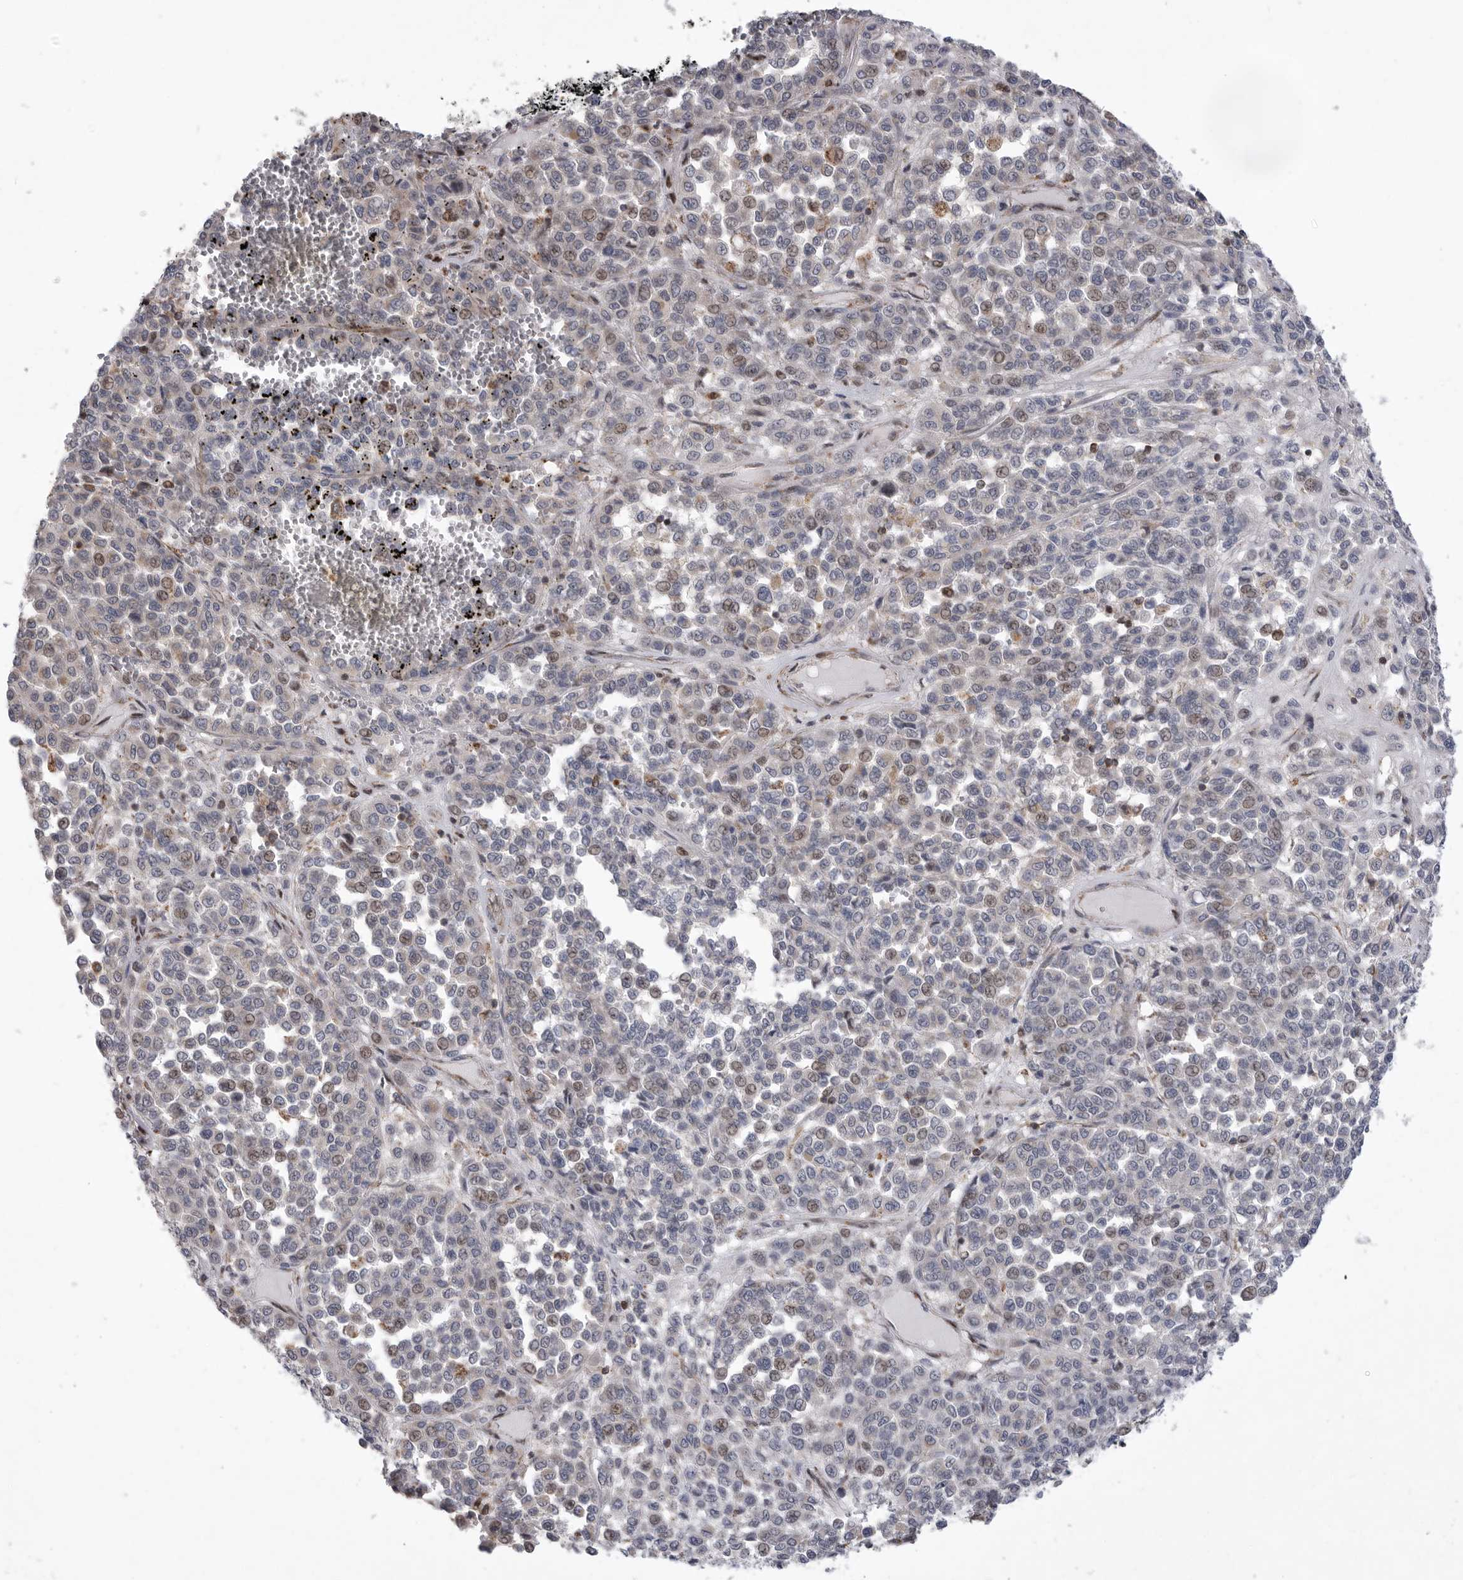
{"staining": {"intensity": "weak", "quantity": "<25%", "location": "nuclear"}, "tissue": "melanoma", "cell_type": "Tumor cells", "image_type": "cancer", "snomed": [{"axis": "morphology", "description": "Malignant melanoma, Metastatic site"}, {"axis": "topography", "description": "Pancreas"}], "caption": "Malignant melanoma (metastatic site) was stained to show a protein in brown. There is no significant staining in tumor cells. (Immunohistochemistry, brightfield microscopy, high magnification).", "gene": "MPZL1", "patient": {"sex": "female", "age": 30}}